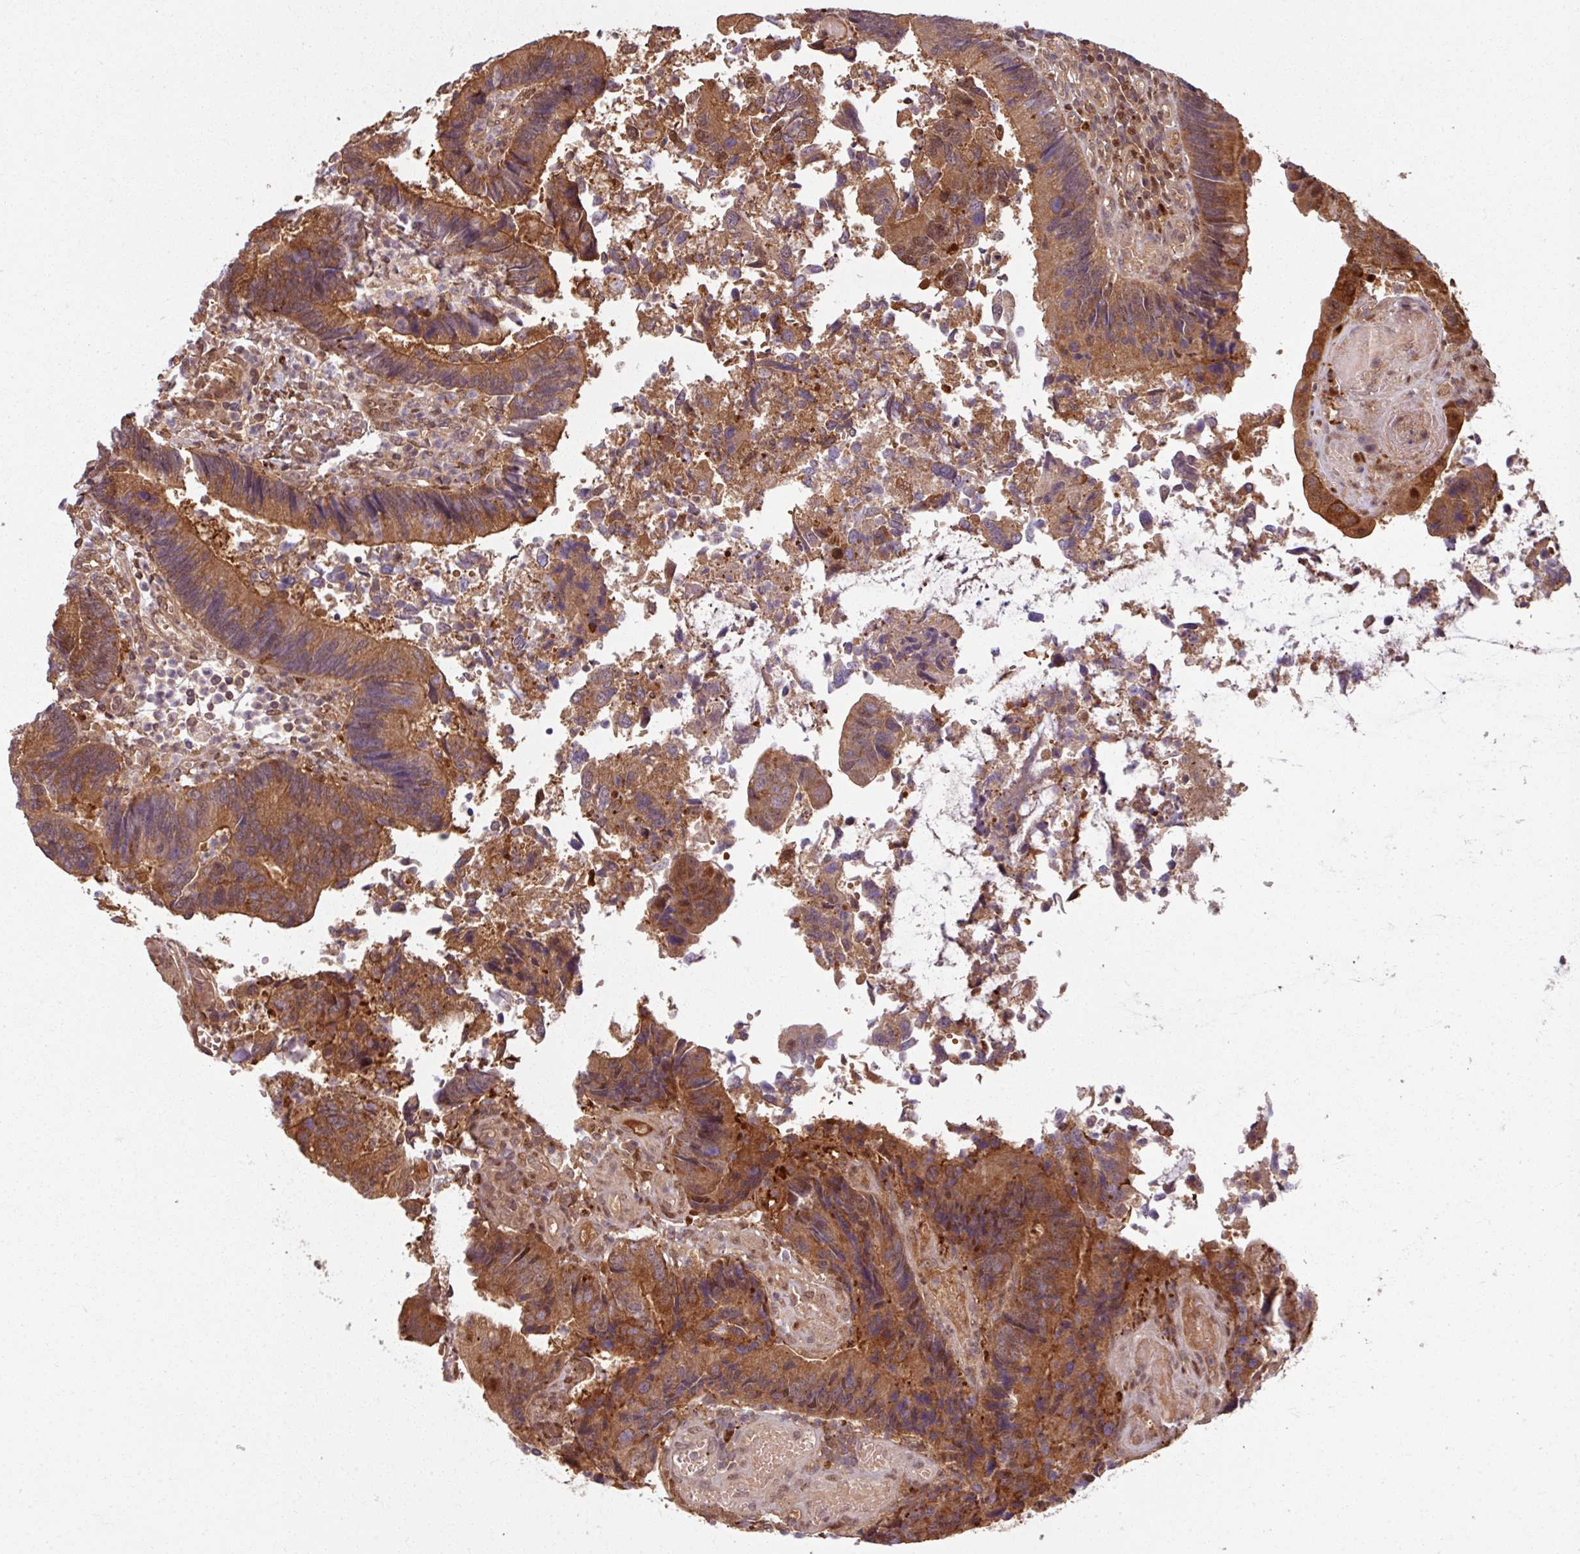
{"staining": {"intensity": "strong", "quantity": ">75%", "location": "cytoplasmic/membranous"}, "tissue": "colorectal cancer", "cell_type": "Tumor cells", "image_type": "cancer", "snomed": [{"axis": "morphology", "description": "Adenocarcinoma, NOS"}, {"axis": "topography", "description": "Colon"}], "caption": "Human adenocarcinoma (colorectal) stained for a protein (brown) displays strong cytoplasmic/membranous positive expression in approximately >75% of tumor cells.", "gene": "KCTD11", "patient": {"sex": "female", "age": 67}}